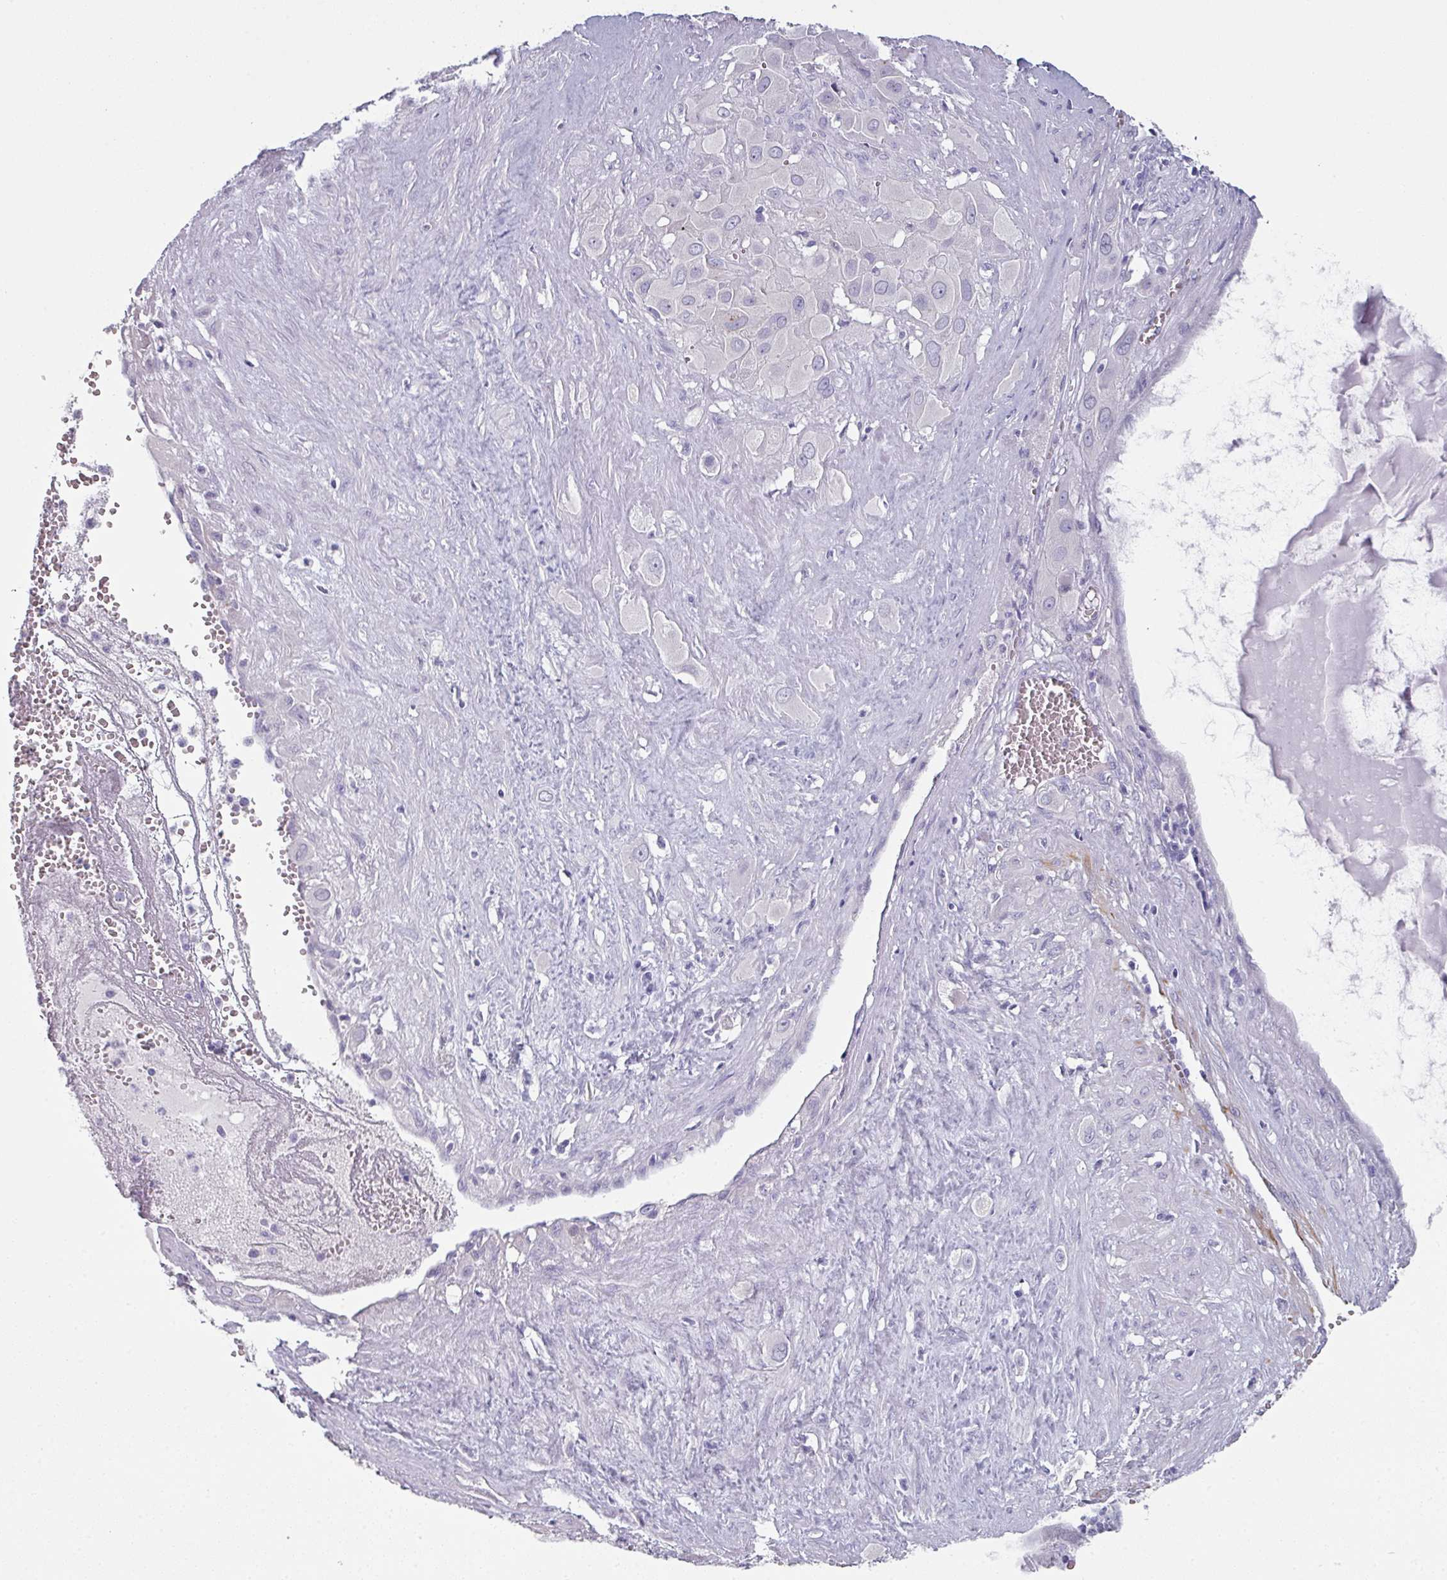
{"staining": {"intensity": "negative", "quantity": "none", "location": "none"}, "tissue": "cervical cancer", "cell_type": "Tumor cells", "image_type": "cancer", "snomed": [{"axis": "morphology", "description": "Squamous cell carcinoma, NOS"}, {"axis": "topography", "description": "Cervix"}], "caption": "IHC of cervical cancer displays no positivity in tumor cells.", "gene": "SLC17A7", "patient": {"sex": "female", "age": 34}}